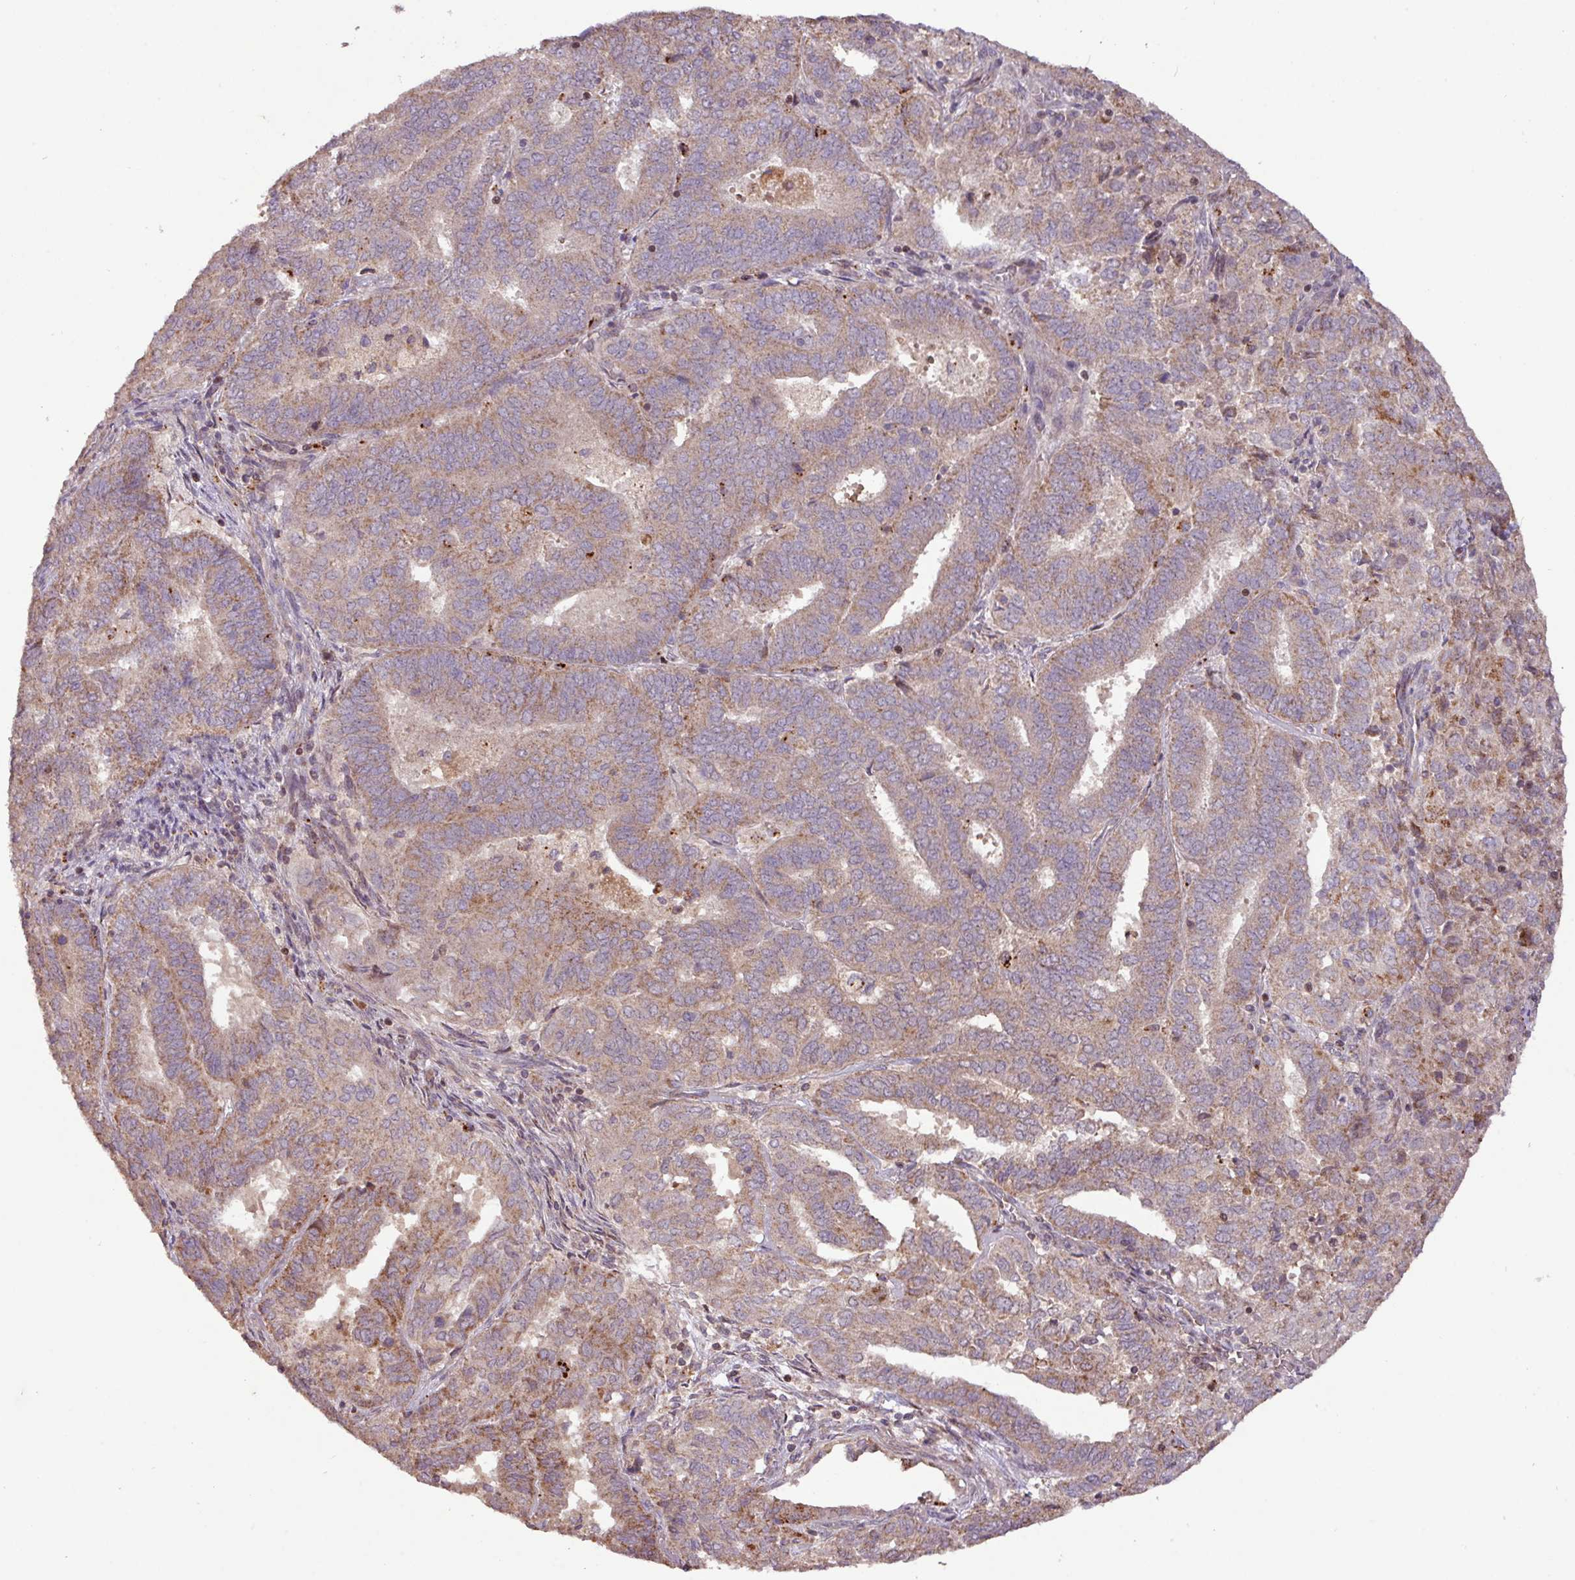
{"staining": {"intensity": "moderate", "quantity": "25%-75%", "location": "cytoplasmic/membranous"}, "tissue": "endometrial cancer", "cell_type": "Tumor cells", "image_type": "cancer", "snomed": [{"axis": "morphology", "description": "Adenocarcinoma, NOS"}, {"axis": "topography", "description": "Endometrium"}], "caption": "Tumor cells exhibit moderate cytoplasmic/membranous expression in about 25%-75% of cells in endometrial cancer.", "gene": "YPEL3", "patient": {"sex": "female", "age": 72}}